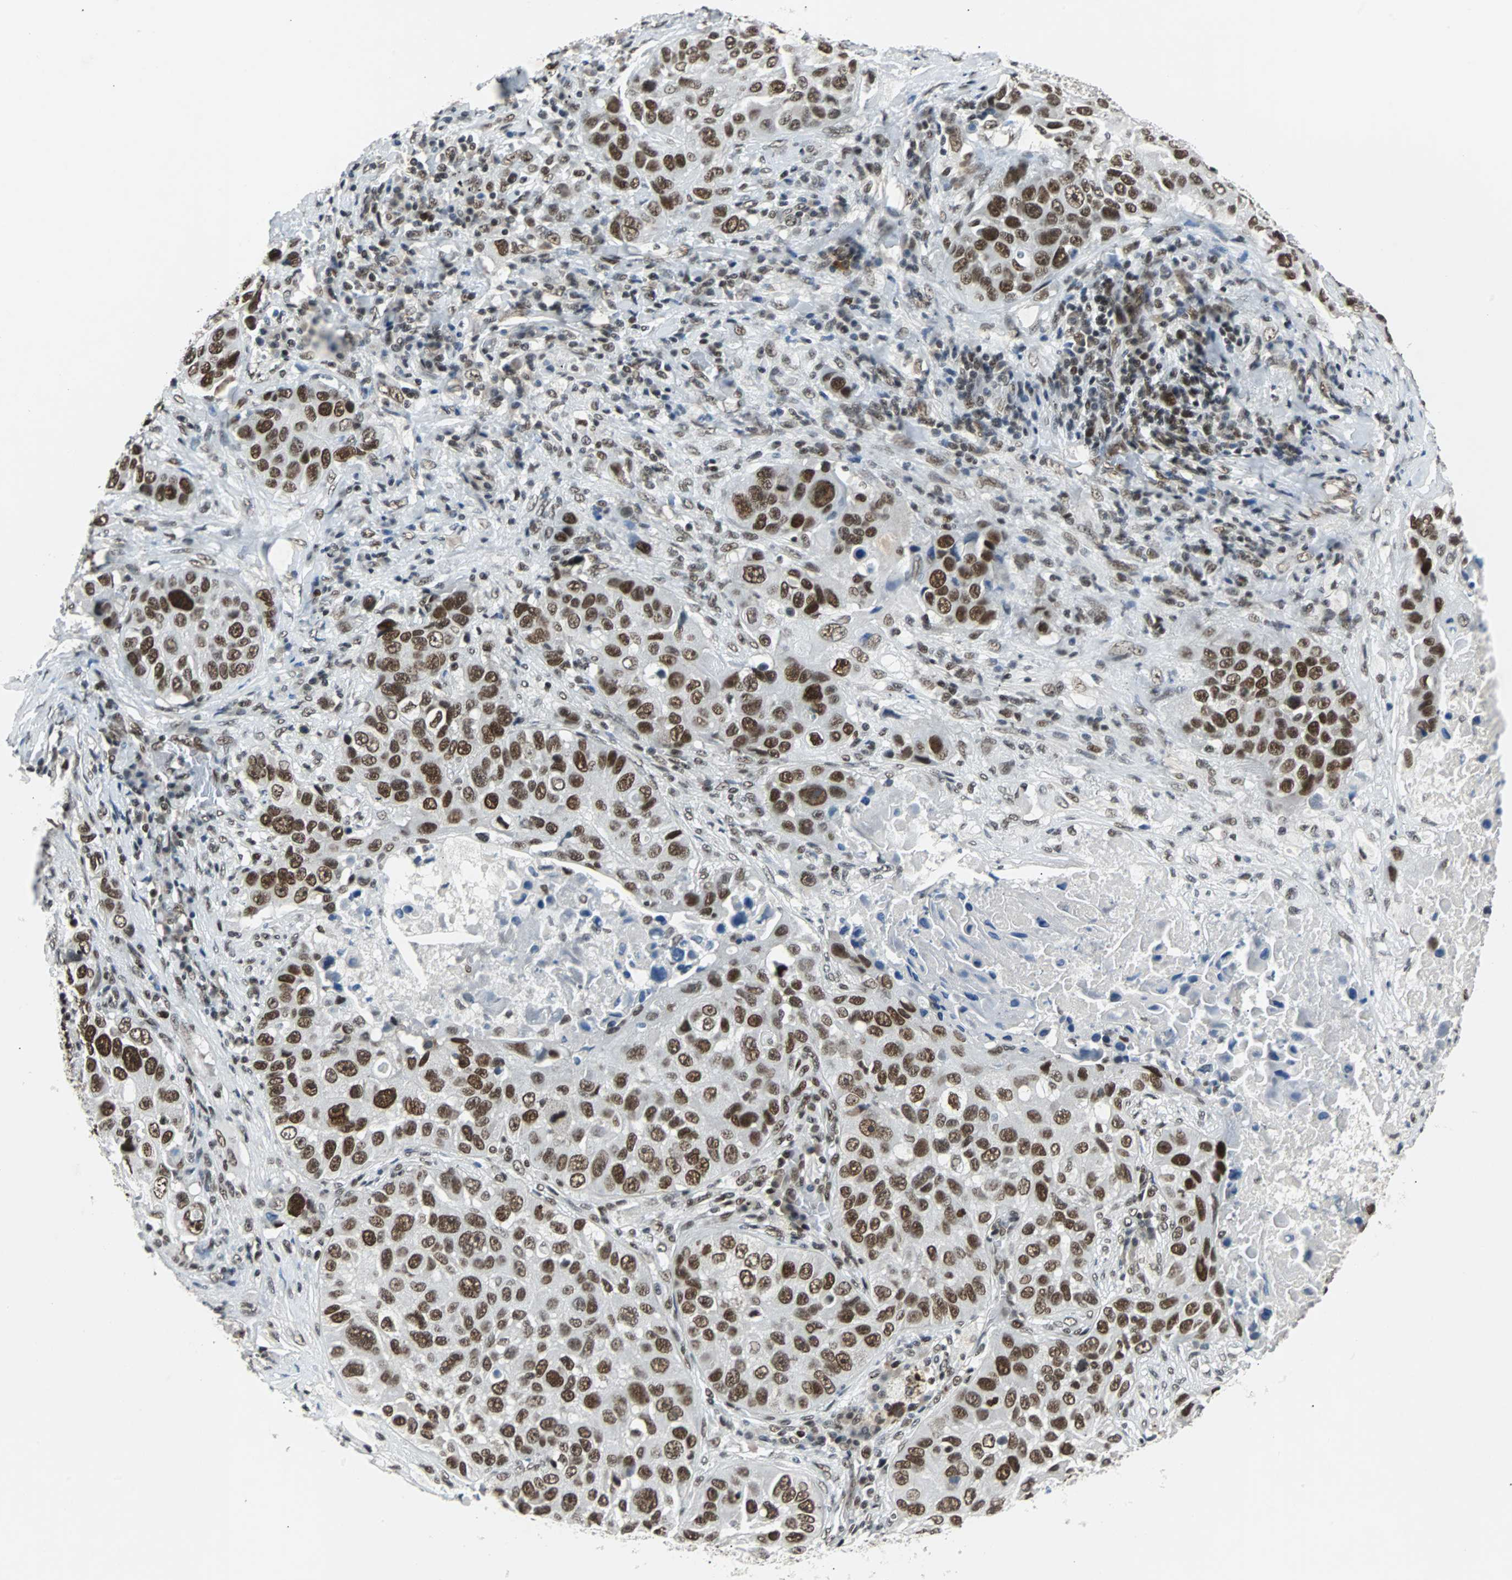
{"staining": {"intensity": "strong", "quantity": ">75%", "location": "nuclear"}, "tissue": "lung cancer", "cell_type": "Tumor cells", "image_type": "cancer", "snomed": [{"axis": "morphology", "description": "Squamous cell carcinoma, NOS"}, {"axis": "topography", "description": "Lung"}], "caption": "Human lung cancer (squamous cell carcinoma) stained with a protein marker exhibits strong staining in tumor cells.", "gene": "GATAD2A", "patient": {"sex": "male", "age": 57}}